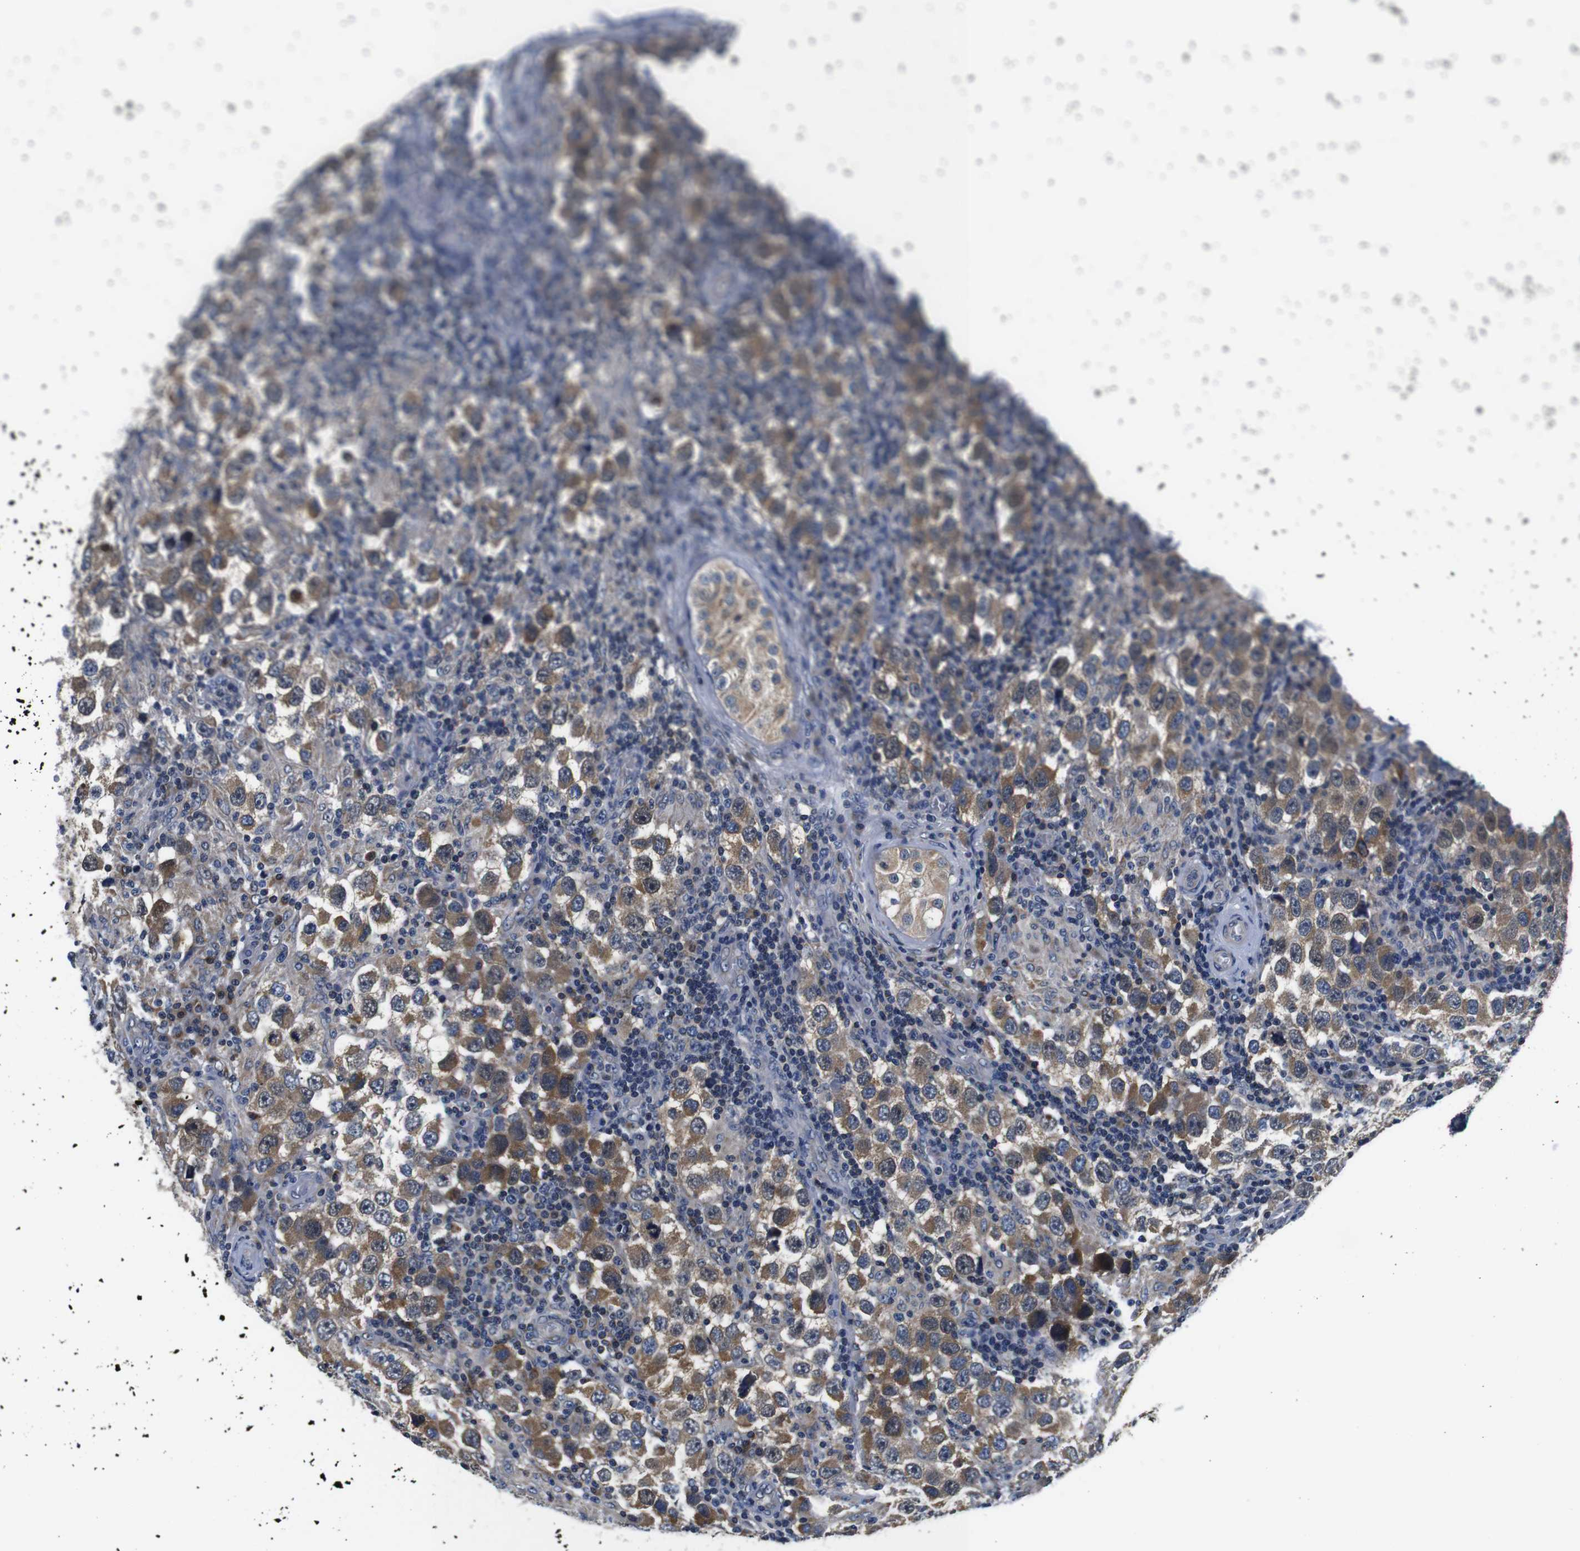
{"staining": {"intensity": "moderate", "quantity": ">75%", "location": "cytoplasmic/membranous"}, "tissue": "testis cancer", "cell_type": "Tumor cells", "image_type": "cancer", "snomed": [{"axis": "morphology", "description": "Carcinoma, Embryonal, NOS"}, {"axis": "topography", "description": "Testis"}], "caption": "Immunohistochemical staining of human testis cancer (embryonal carcinoma) demonstrates medium levels of moderate cytoplasmic/membranous staining in approximately >75% of tumor cells. (Stains: DAB (3,3'-diaminobenzidine) in brown, nuclei in blue, Microscopy: brightfield microscopy at high magnification).", "gene": "FKBP14", "patient": {"sex": "male", "age": 21}}